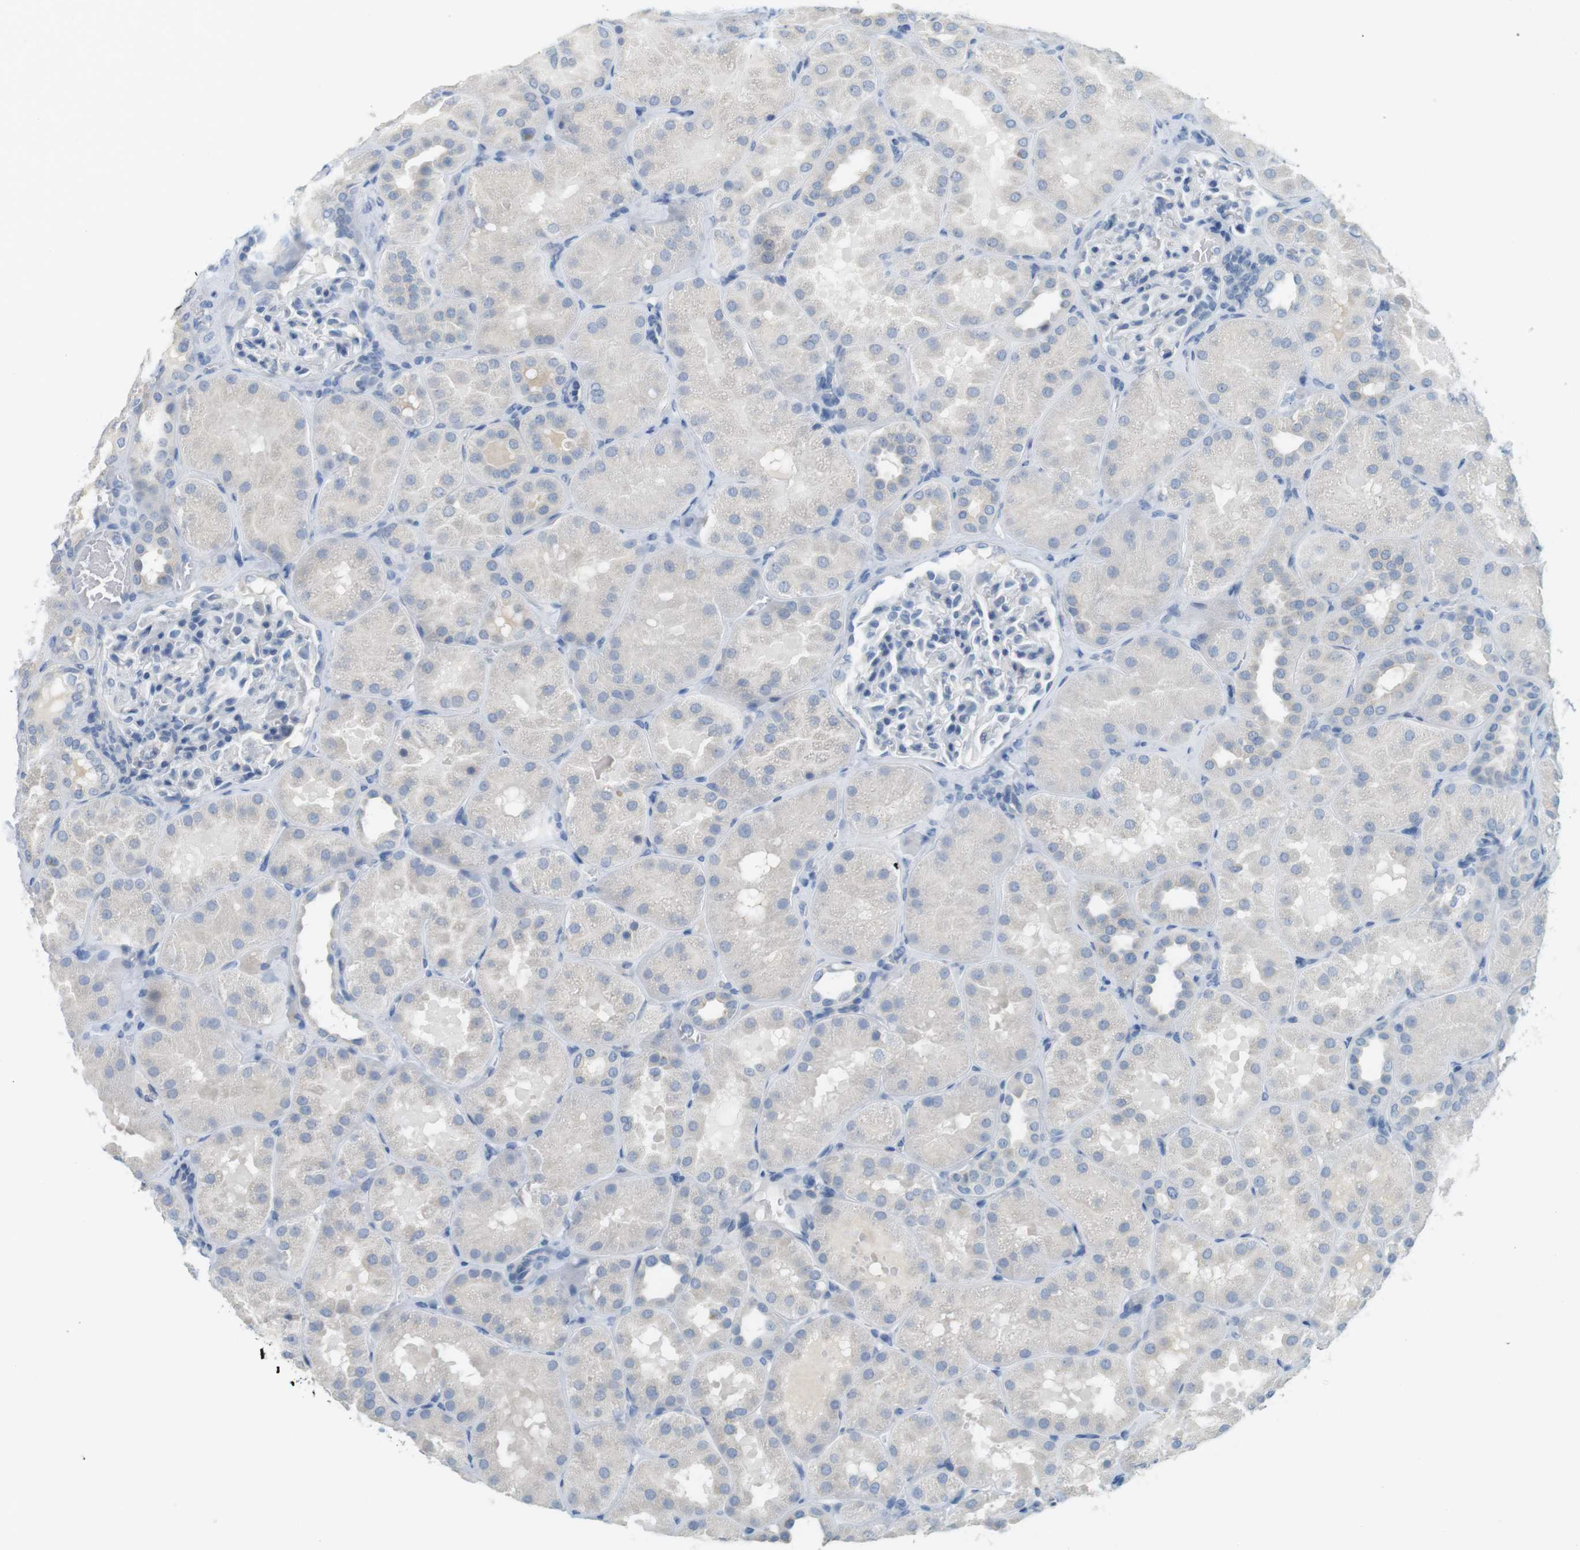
{"staining": {"intensity": "negative", "quantity": "none", "location": "none"}, "tissue": "kidney", "cell_type": "Cells in glomeruli", "image_type": "normal", "snomed": [{"axis": "morphology", "description": "Normal tissue, NOS"}, {"axis": "topography", "description": "Kidney"}], "caption": "Cells in glomeruli show no significant protein staining in normal kidney.", "gene": "MUC5B", "patient": {"sex": "male", "age": 28}}